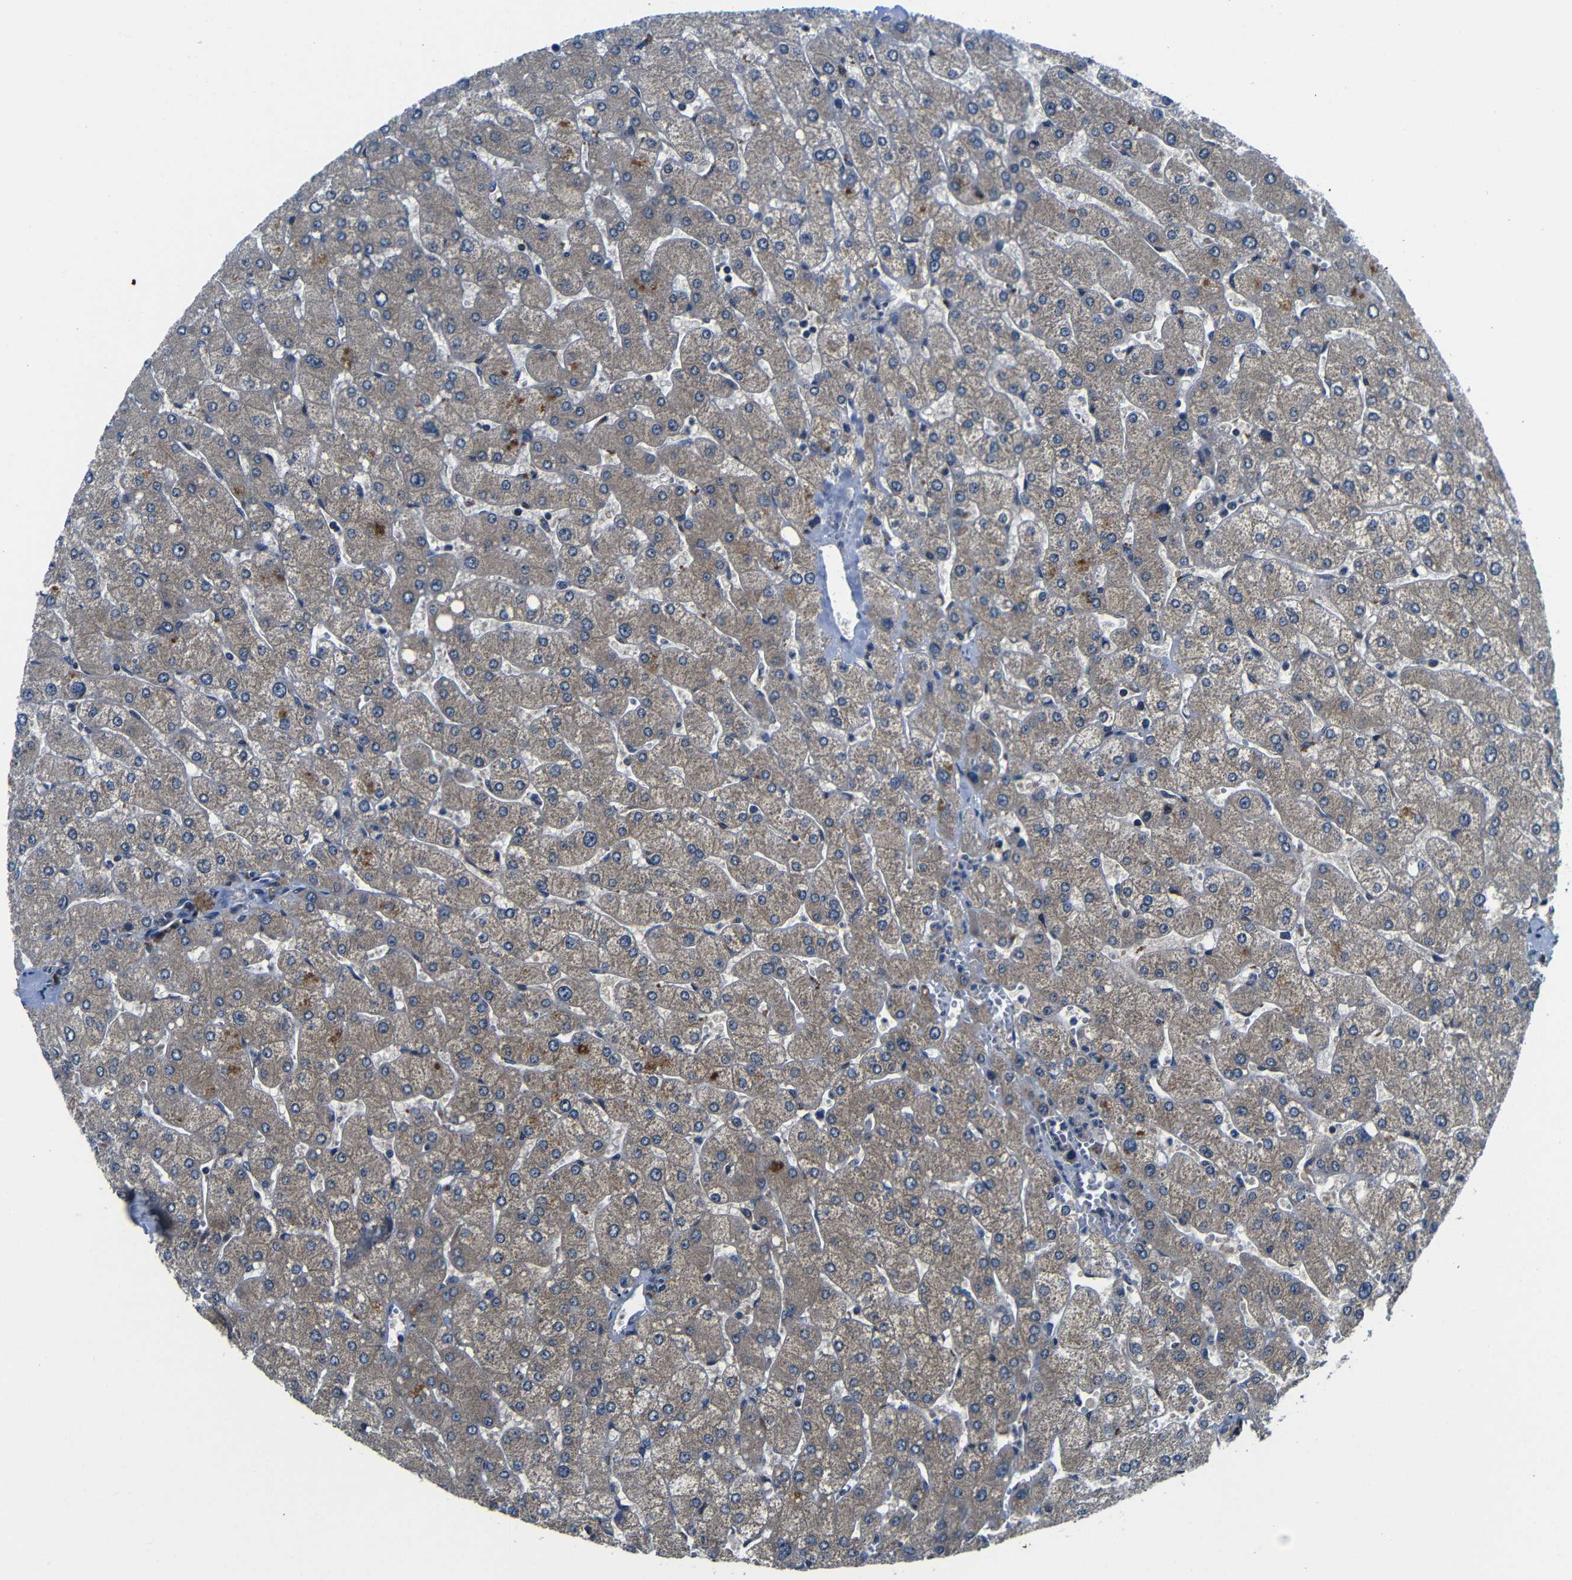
{"staining": {"intensity": "moderate", "quantity": ">75%", "location": "cytoplasmic/membranous"}, "tissue": "liver", "cell_type": "Cholangiocytes", "image_type": "normal", "snomed": [{"axis": "morphology", "description": "Normal tissue, NOS"}, {"axis": "topography", "description": "Liver"}], "caption": "This photomicrograph displays immunohistochemistry staining of normal liver, with medium moderate cytoplasmic/membranous expression in approximately >75% of cholangiocytes.", "gene": "FKBP14", "patient": {"sex": "male", "age": 55}}